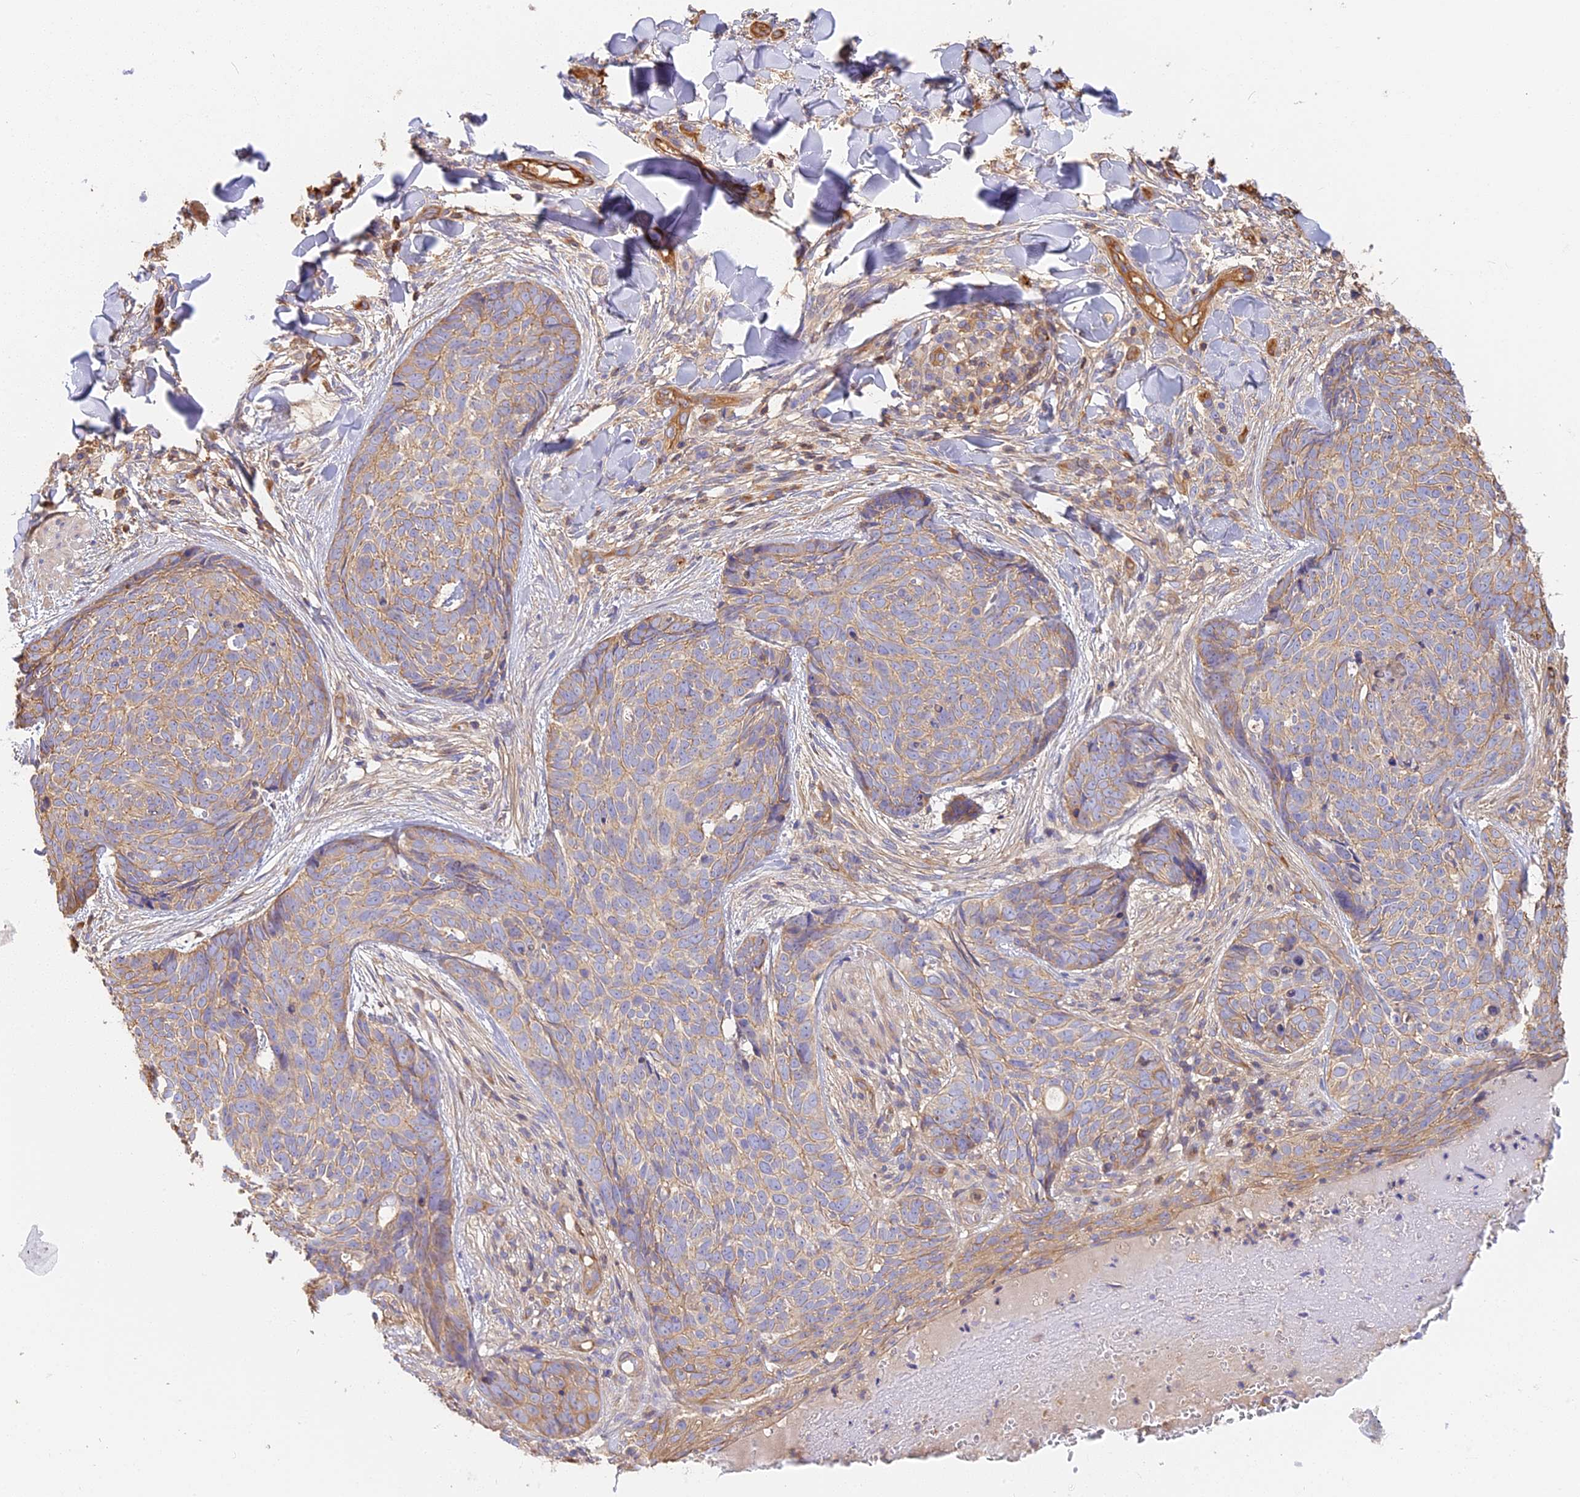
{"staining": {"intensity": "weak", "quantity": ">75%", "location": "cytoplasmic/membranous"}, "tissue": "skin cancer", "cell_type": "Tumor cells", "image_type": "cancer", "snomed": [{"axis": "morphology", "description": "Basal cell carcinoma"}, {"axis": "topography", "description": "Skin"}], "caption": "IHC staining of basal cell carcinoma (skin), which displays low levels of weak cytoplasmic/membranous staining in approximately >75% of tumor cells indicating weak cytoplasmic/membranous protein positivity. The staining was performed using DAB (3,3'-diaminobenzidine) (brown) for protein detection and nuclei were counterstained in hematoxylin (blue).", "gene": "VPS18", "patient": {"sex": "female", "age": 61}}